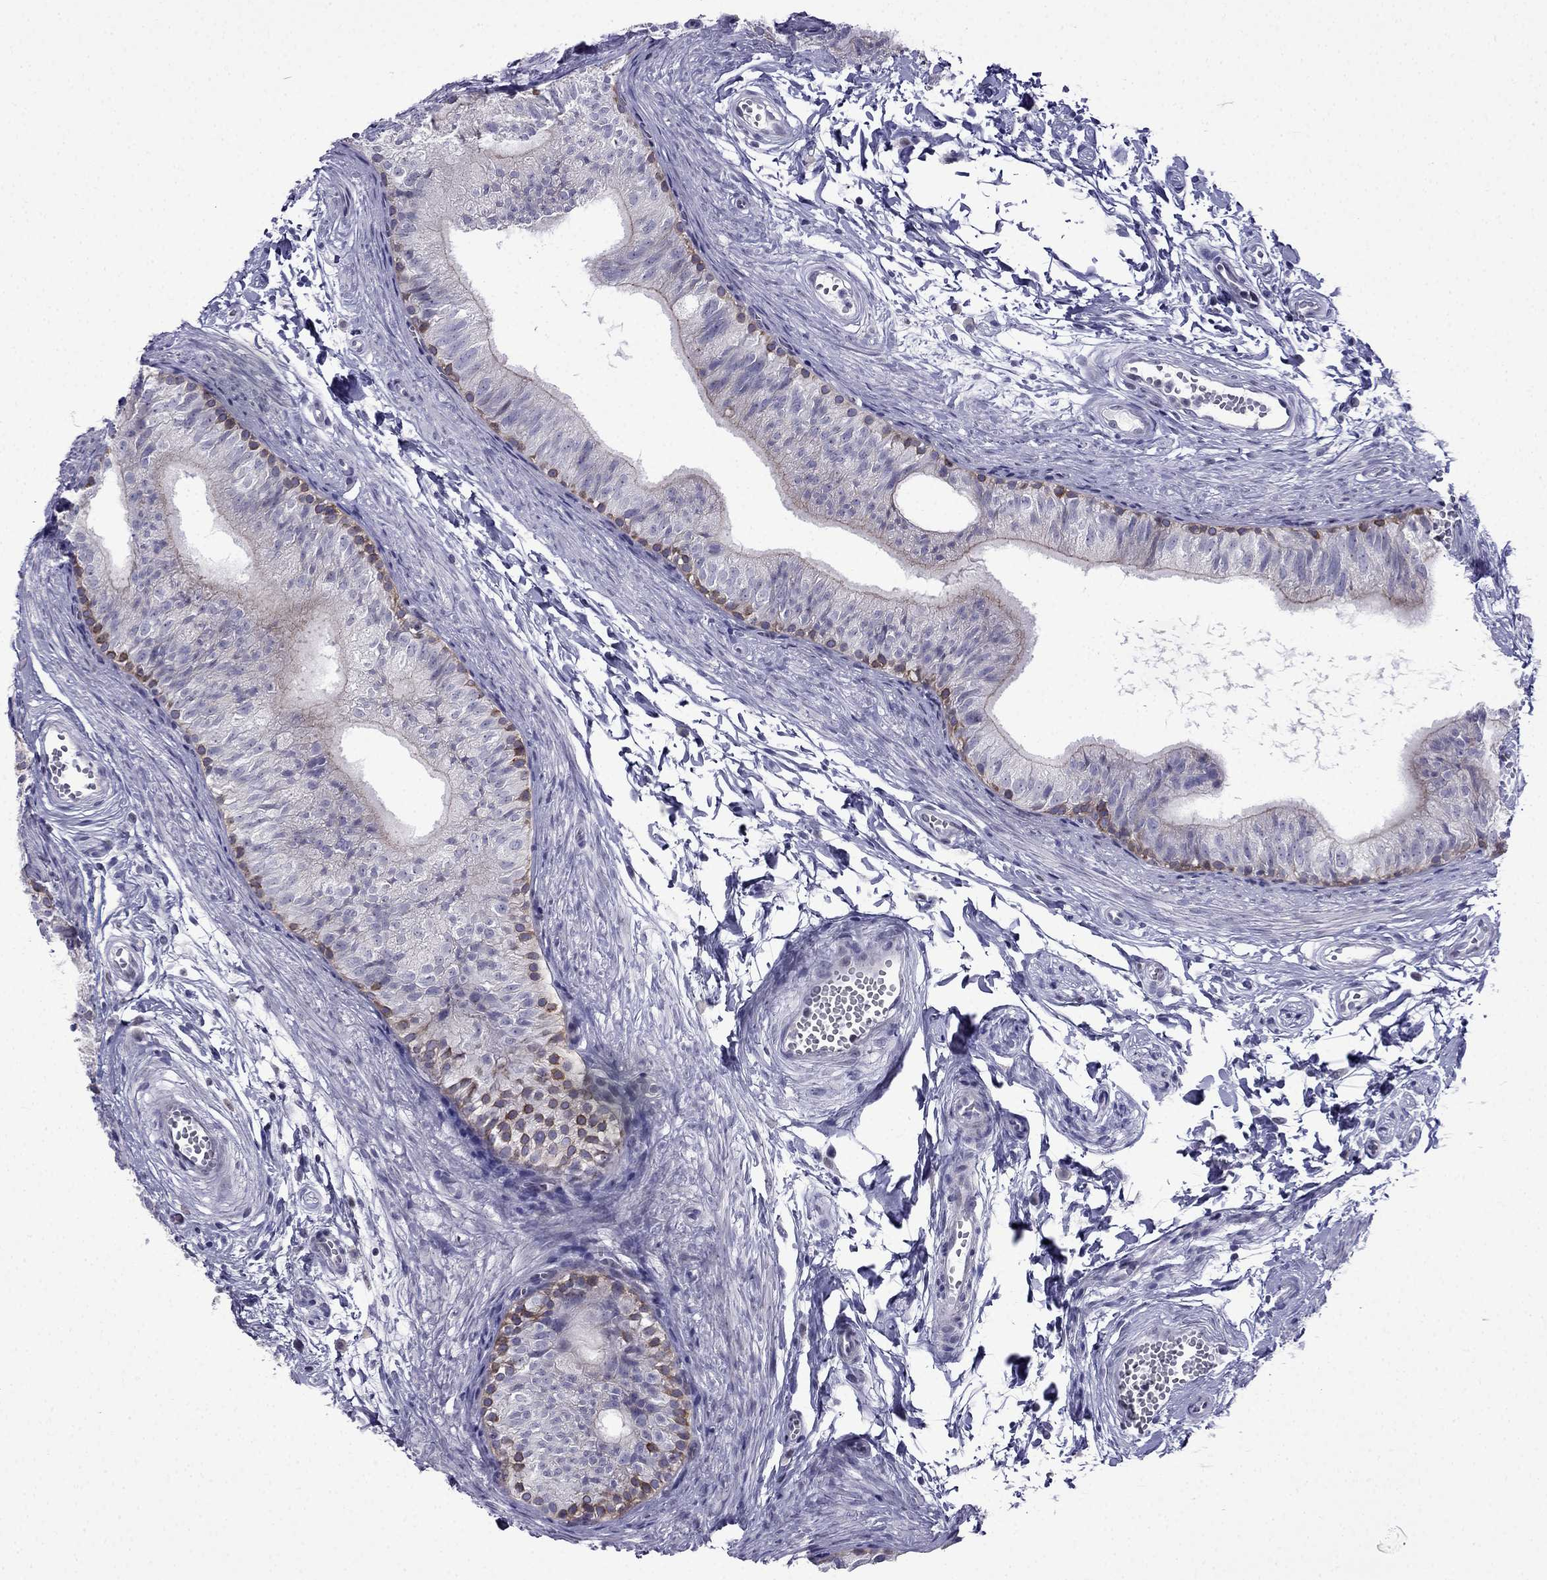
{"staining": {"intensity": "moderate", "quantity": "<25%", "location": "cytoplasmic/membranous"}, "tissue": "epididymis", "cell_type": "Glandular cells", "image_type": "normal", "snomed": [{"axis": "morphology", "description": "Normal tissue, NOS"}, {"axis": "topography", "description": "Epididymis"}], "caption": "This is an image of immunohistochemistry staining of unremarkable epididymis, which shows moderate expression in the cytoplasmic/membranous of glandular cells.", "gene": "POM121L12", "patient": {"sex": "male", "age": 22}}